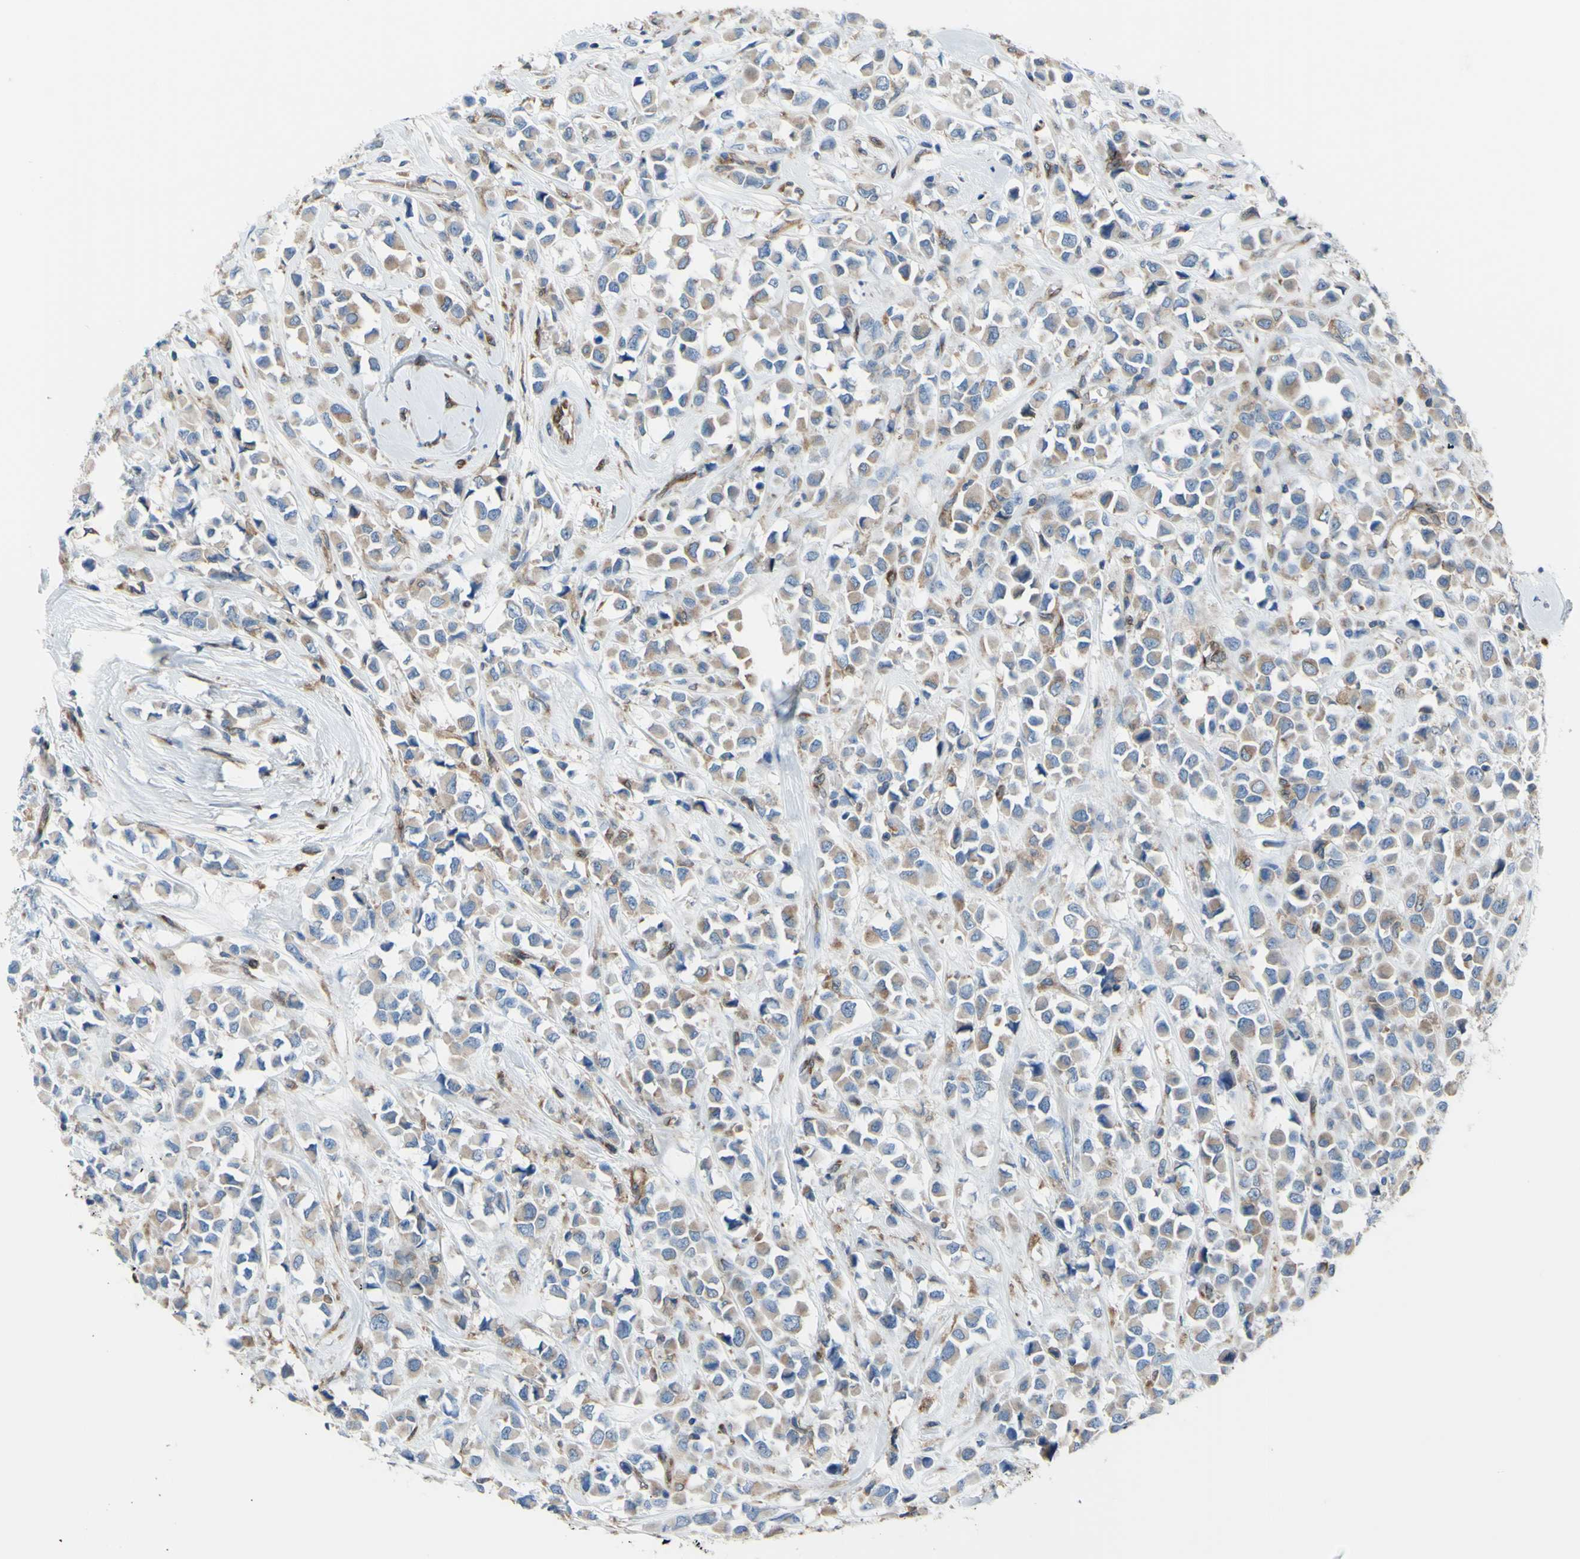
{"staining": {"intensity": "weak", "quantity": "25%-75%", "location": "cytoplasmic/membranous"}, "tissue": "breast cancer", "cell_type": "Tumor cells", "image_type": "cancer", "snomed": [{"axis": "morphology", "description": "Duct carcinoma"}, {"axis": "topography", "description": "Breast"}], "caption": "Infiltrating ductal carcinoma (breast) stained with a brown dye demonstrates weak cytoplasmic/membranous positive positivity in approximately 25%-75% of tumor cells.", "gene": "MGST2", "patient": {"sex": "female", "age": 61}}